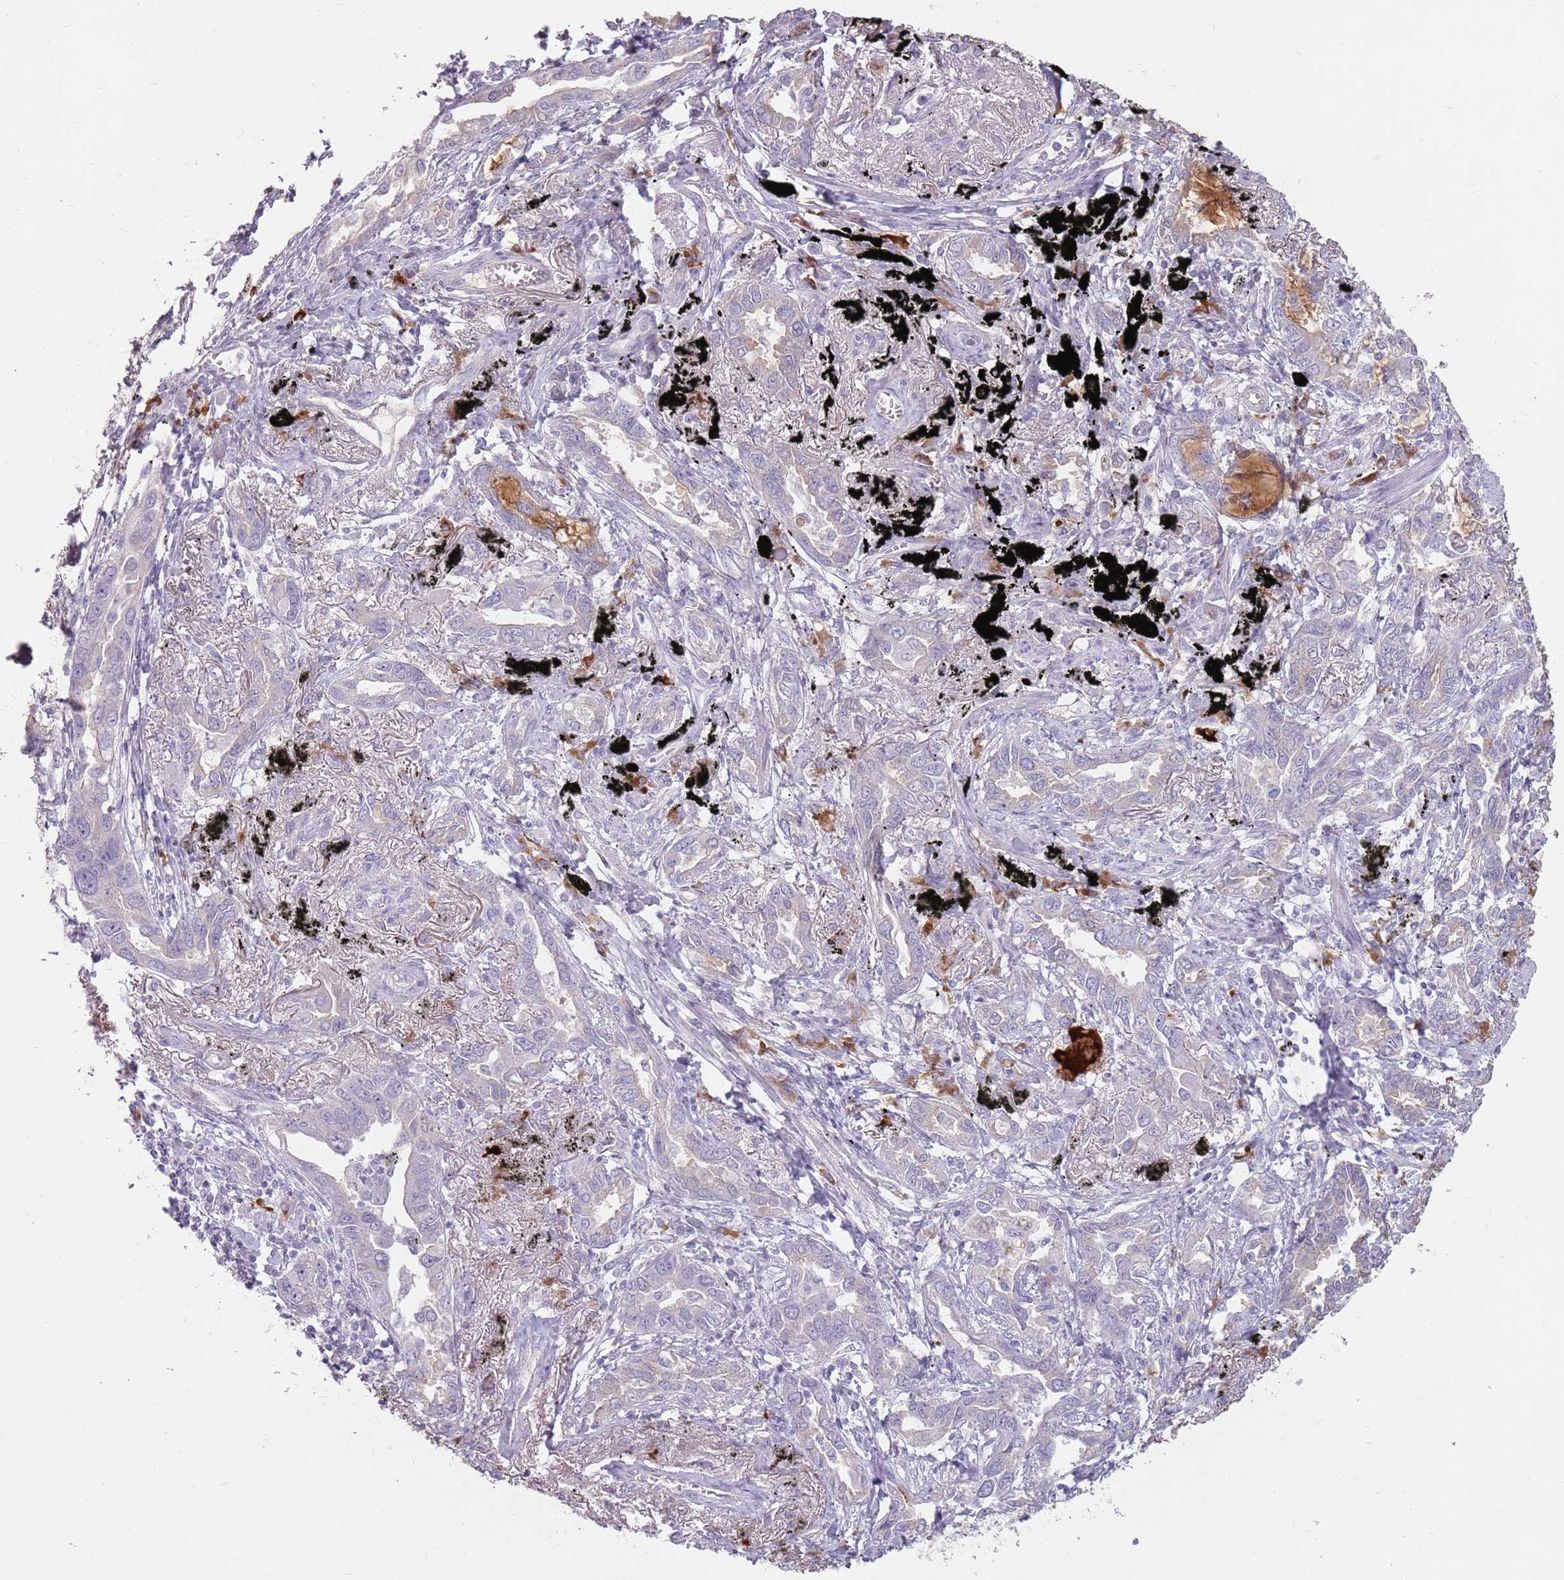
{"staining": {"intensity": "negative", "quantity": "none", "location": "none"}, "tissue": "lung cancer", "cell_type": "Tumor cells", "image_type": "cancer", "snomed": [{"axis": "morphology", "description": "Adenocarcinoma, NOS"}, {"axis": "topography", "description": "Lung"}], "caption": "Immunohistochemistry histopathology image of neoplastic tissue: human lung cancer (adenocarcinoma) stained with DAB exhibits no significant protein positivity in tumor cells.", "gene": "STYK1", "patient": {"sex": "male", "age": 67}}